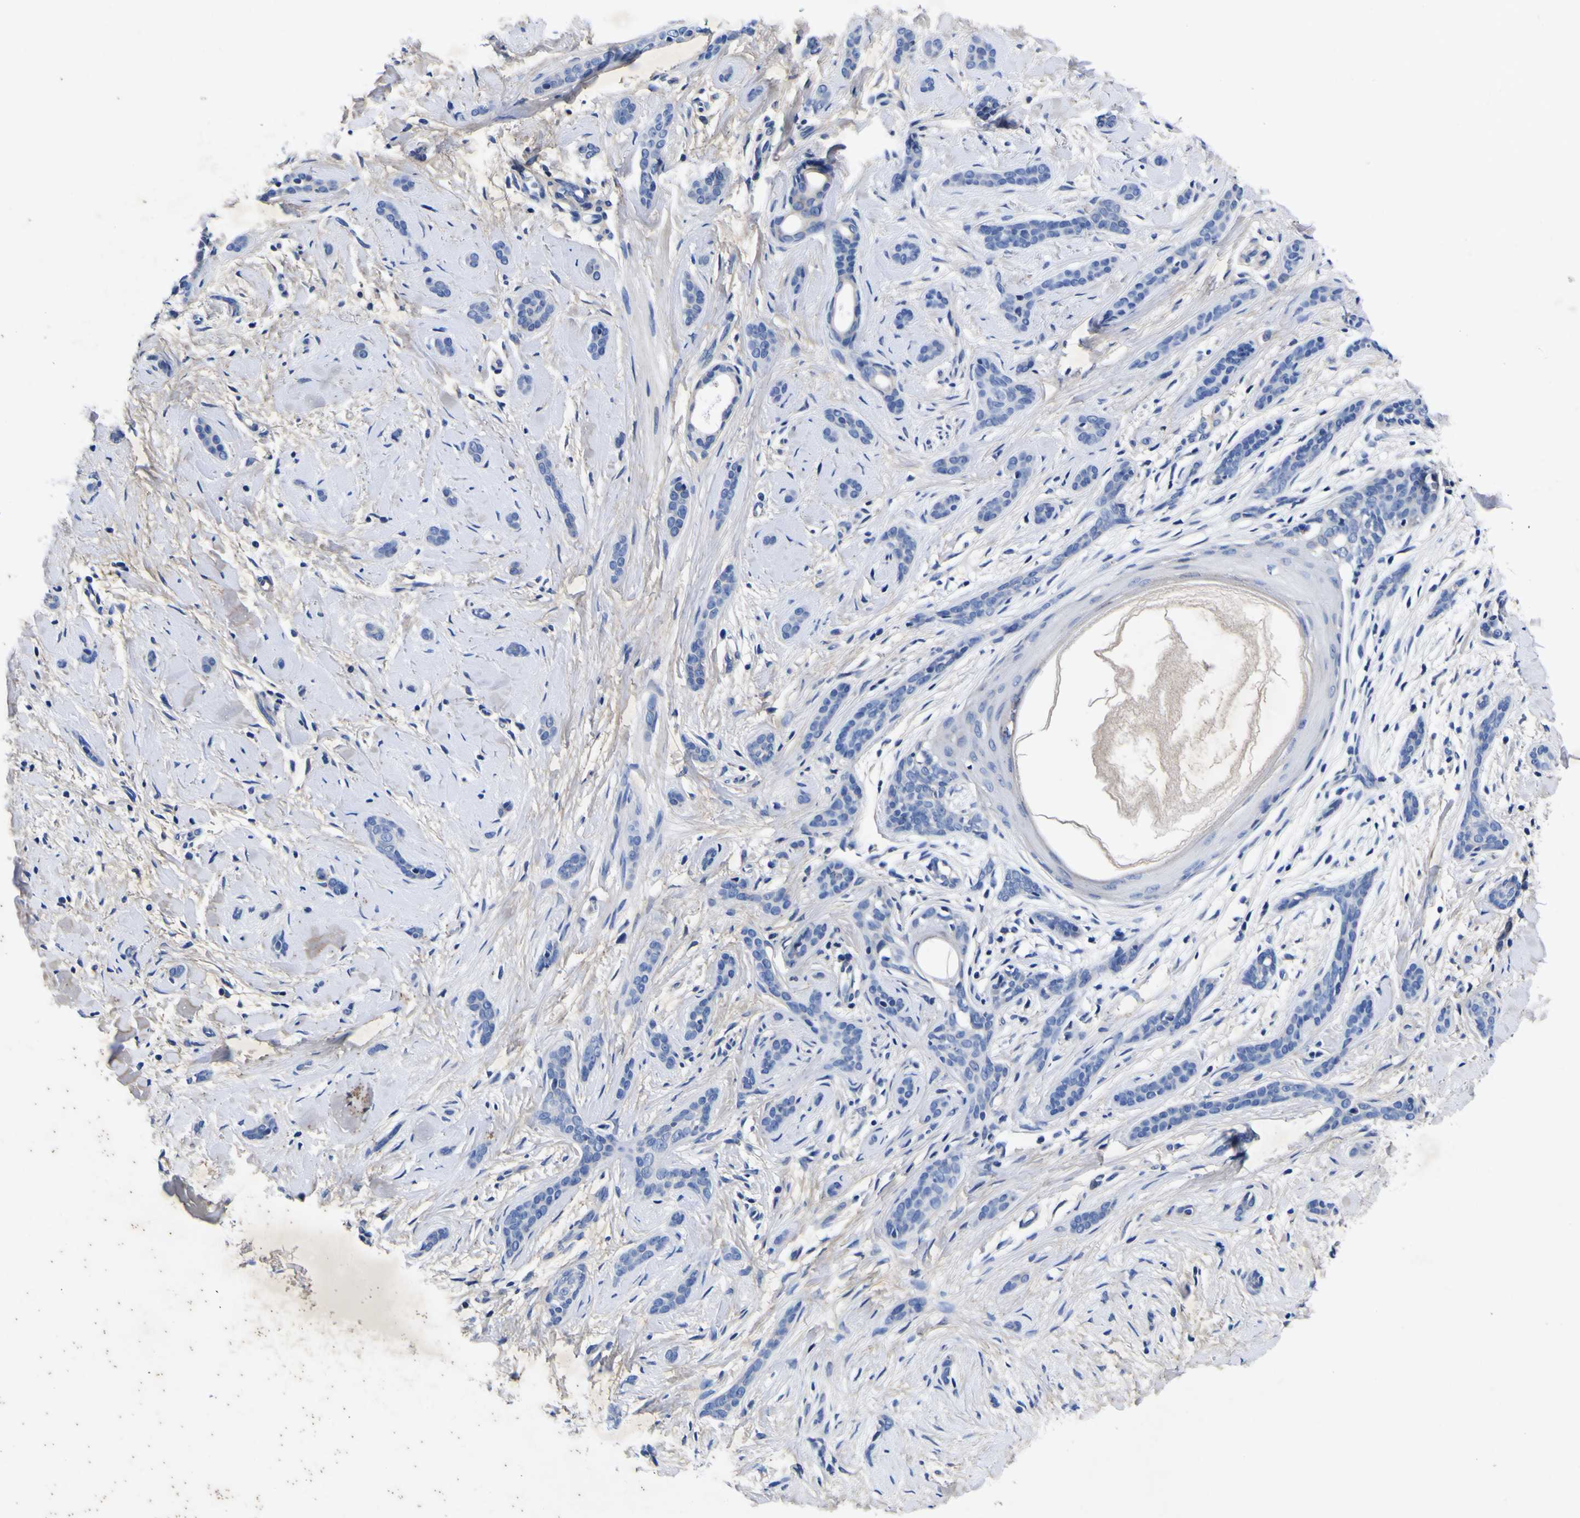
{"staining": {"intensity": "negative", "quantity": "none", "location": "none"}, "tissue": "skin cancer", "cell_type": "Tumor cells", "image_type": "cancer", "snomed": [{"axis": "morphology", "description": "Basal cell carcinoma"}, {"axis": "morphology", "description": "Adnexal tumor, benign"}, {"axis": "topography", "description": "Skin"}], "caption": "DAB immunohistochemical staining of human skin cancer reveals no significant positivity in tumor cells.", "gene": "VASN", "patient": {"sex": "female", "age": 42}}